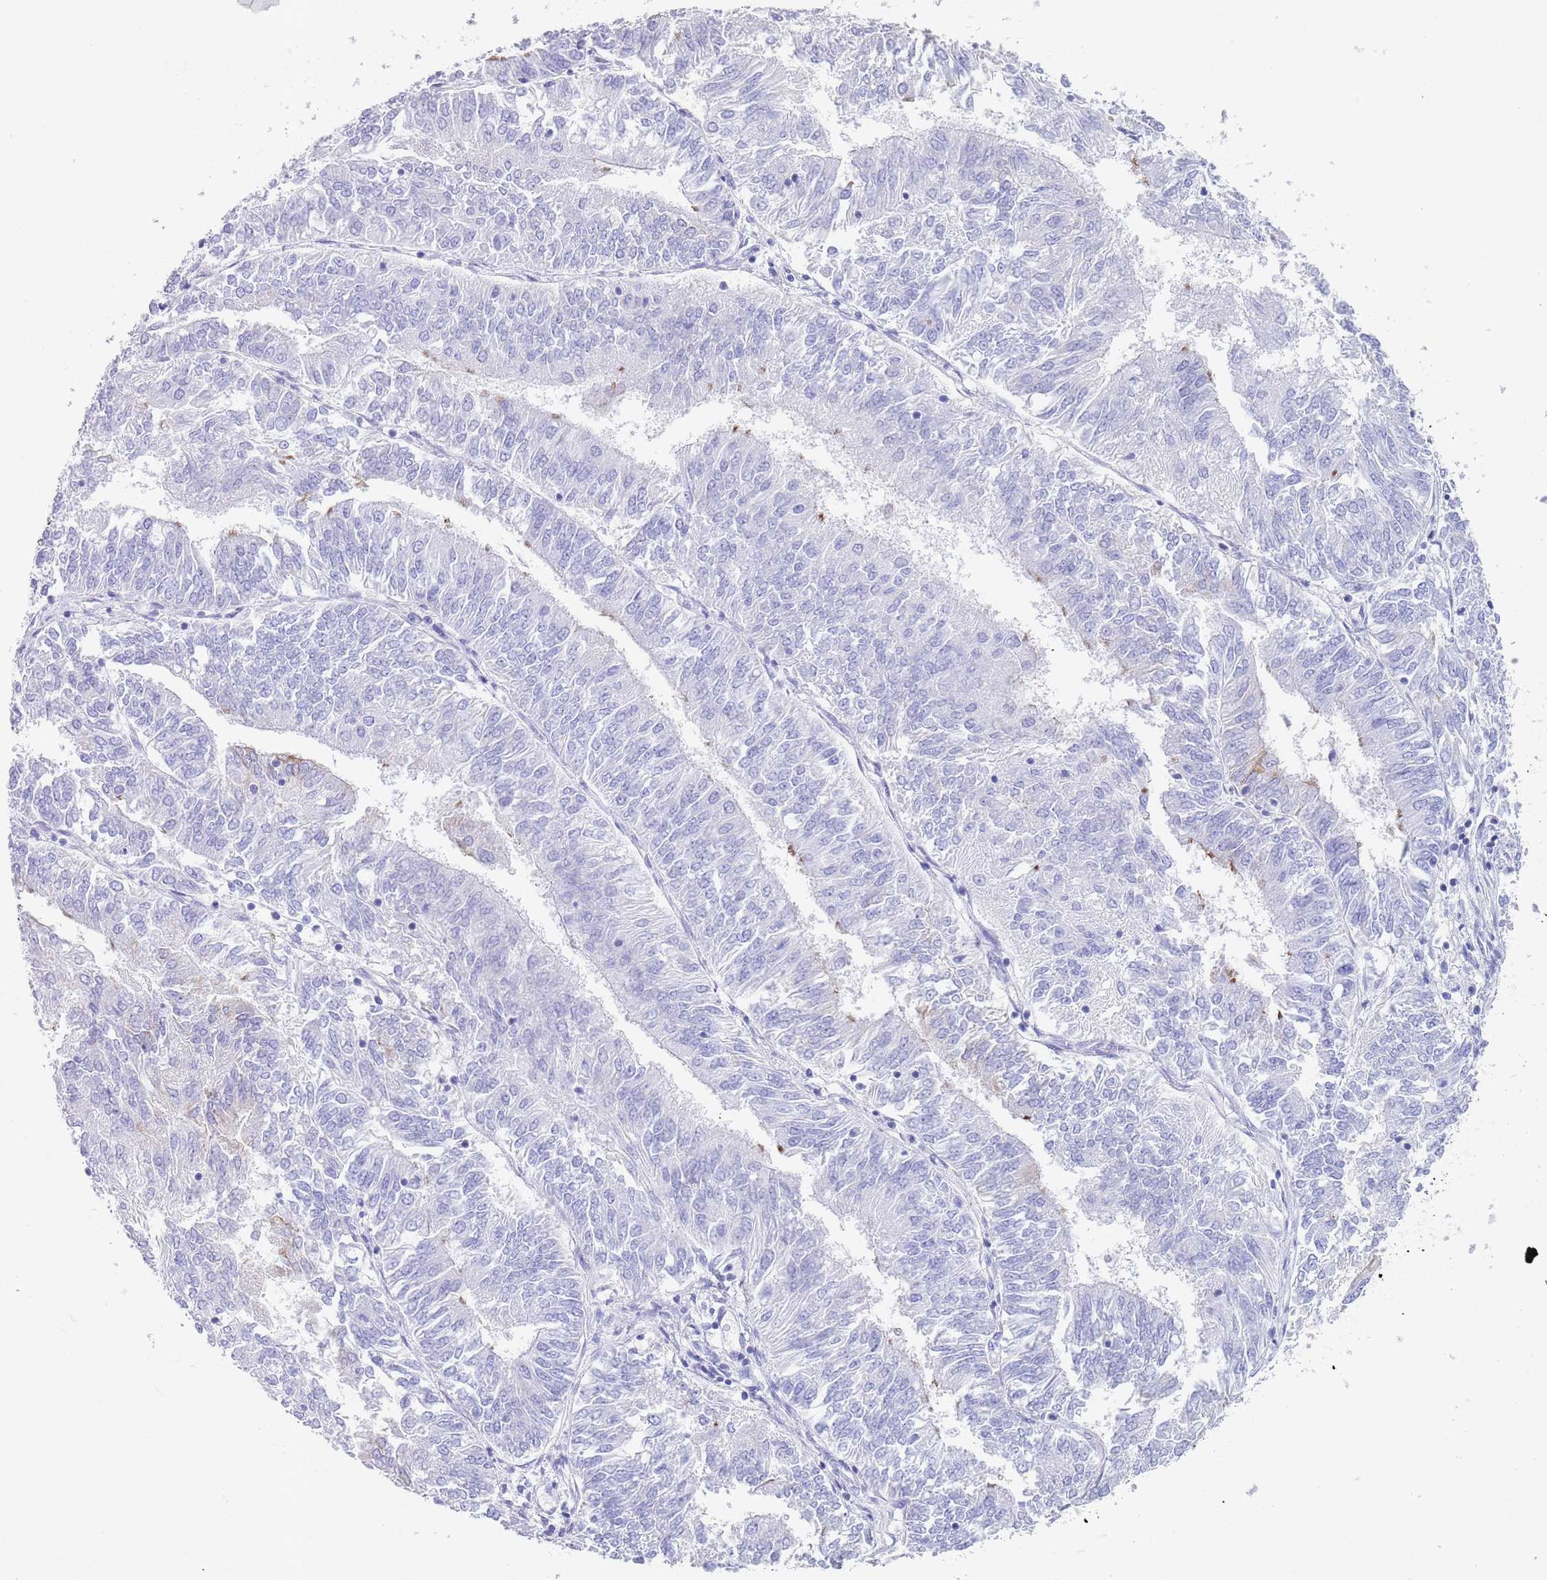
{"staining": {"intensity": "negative", "quantity": "none", "location": "none"}, "tissue": "endometrial cancer", "cell_type": "Tumor cells", "image_type": "cancer", "snomed": [{"axis": "morphology", "description": "Adenocarcinoma, NOS"}, {"axis": "topography", "description": "Endometrium"}], "caption": "This histopathology image is of endometrial adenocarcinoma stained with immunohistochemistry (IHC) to label a protein in brown with the nuclei are counter-stained blue. There is no staining in tumor cells. (Stains: DAB immunohistochemistry (IHC) with hematoxylin counter stain, Microscopy: brightfield microscopy at high magnification).", "gene": "CPXM2", "patient": {"sex": "female", "age": 58}}